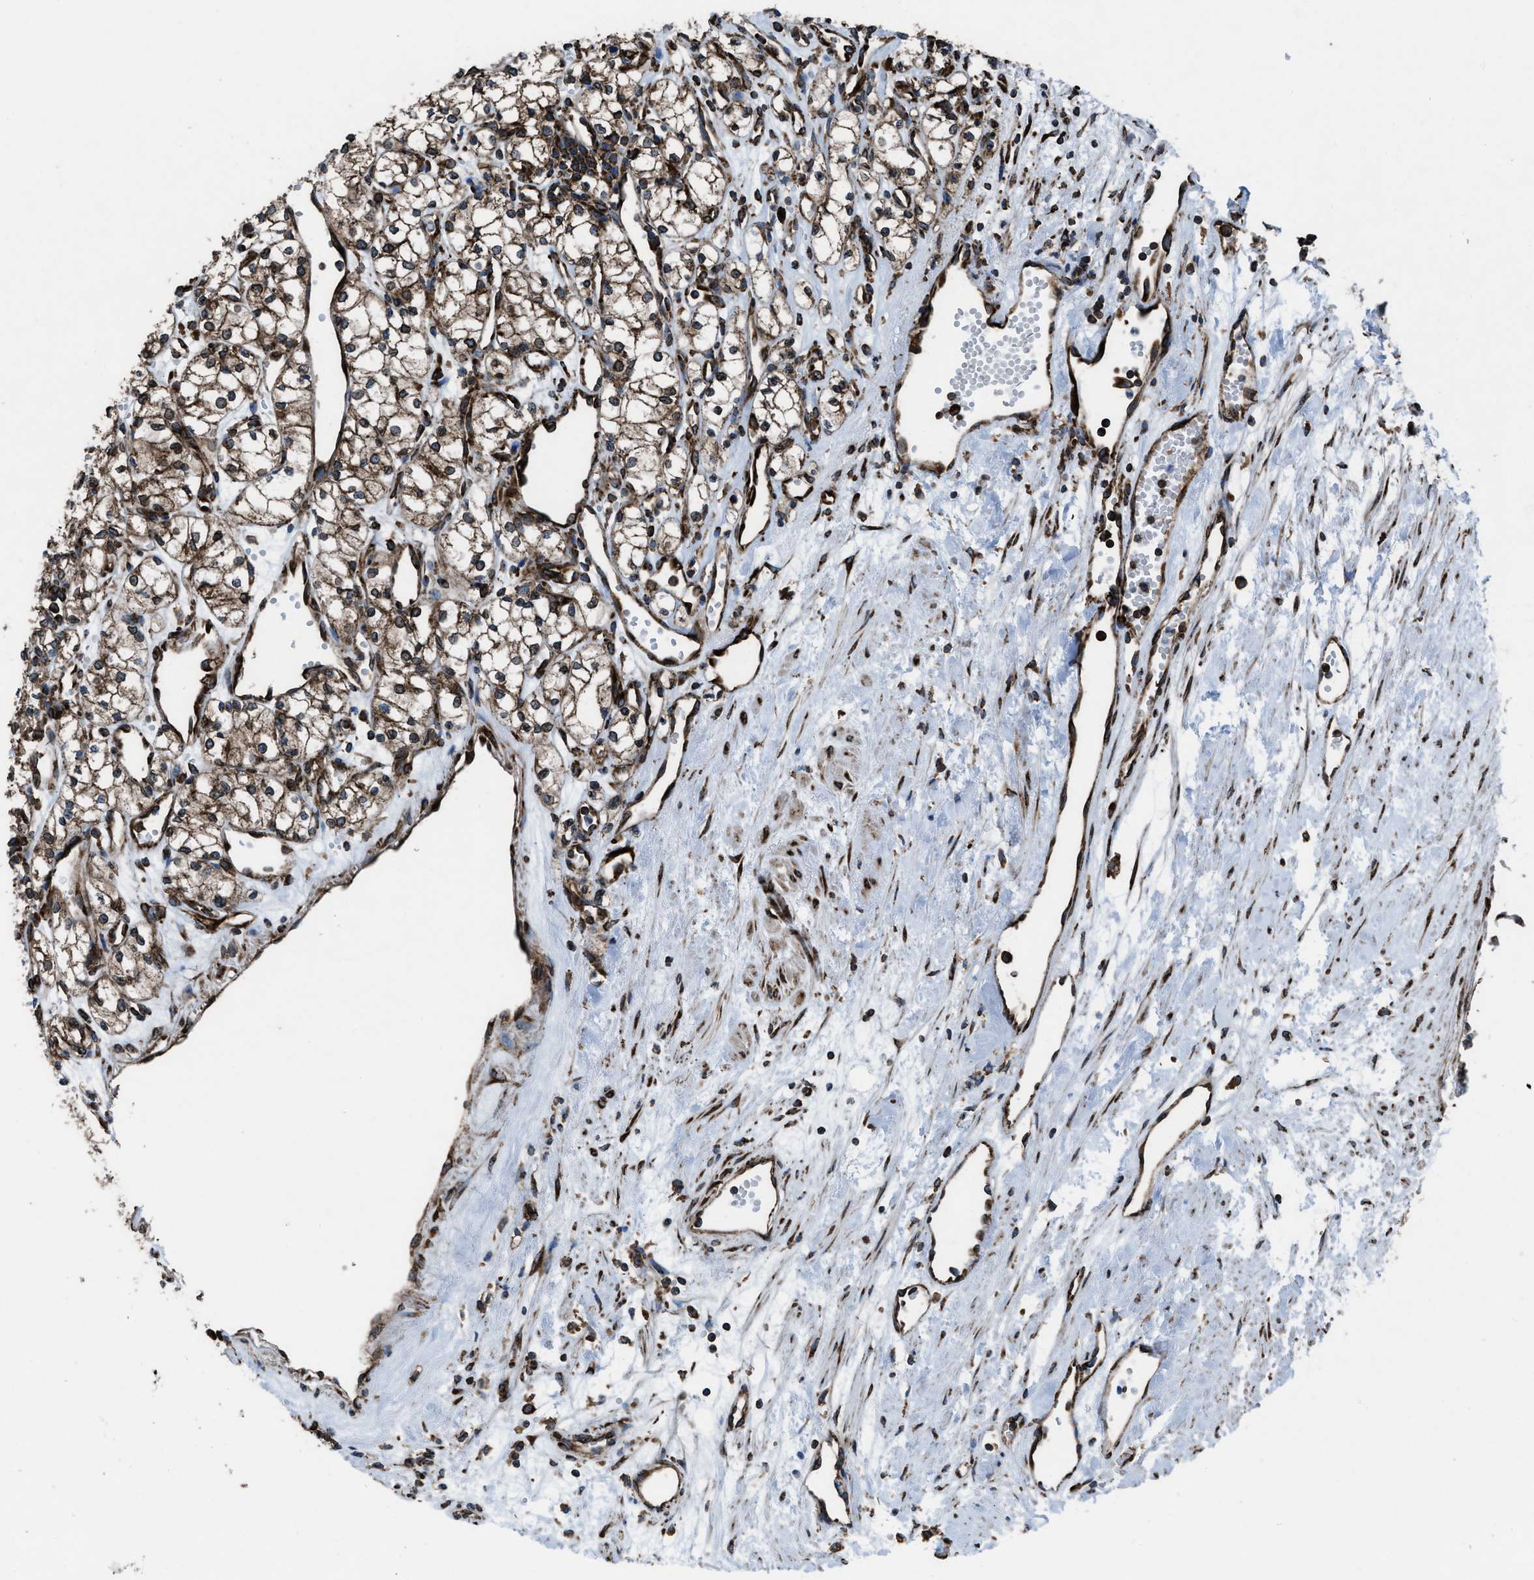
{"staining": {"intensity": "strong", "quantity": ">75%", "location": "cytoplasmic/membranous"}, "tissue": "renal cancer", "cell_type": "Tumor cells", "image_type": "cancer", "snomed": [{"axis": "morphology", "description": "Adenocarcinoma, NOS"}, {"axis": "topography", "description": "Kidney"}], "caption": "Immunohistochemistry (IHC) photomicrograph of neoplastic tissue: renal adenocarcinoma stained using IHC demonstrates high levels of strong protein expression localized specifically in the cytoplasmic/membranous of tumor cells, appearing as a cytoplasmic/membranous brown color.", "gene": "CAPRIN1", "patient": {"sex": "male", "age": 59}}